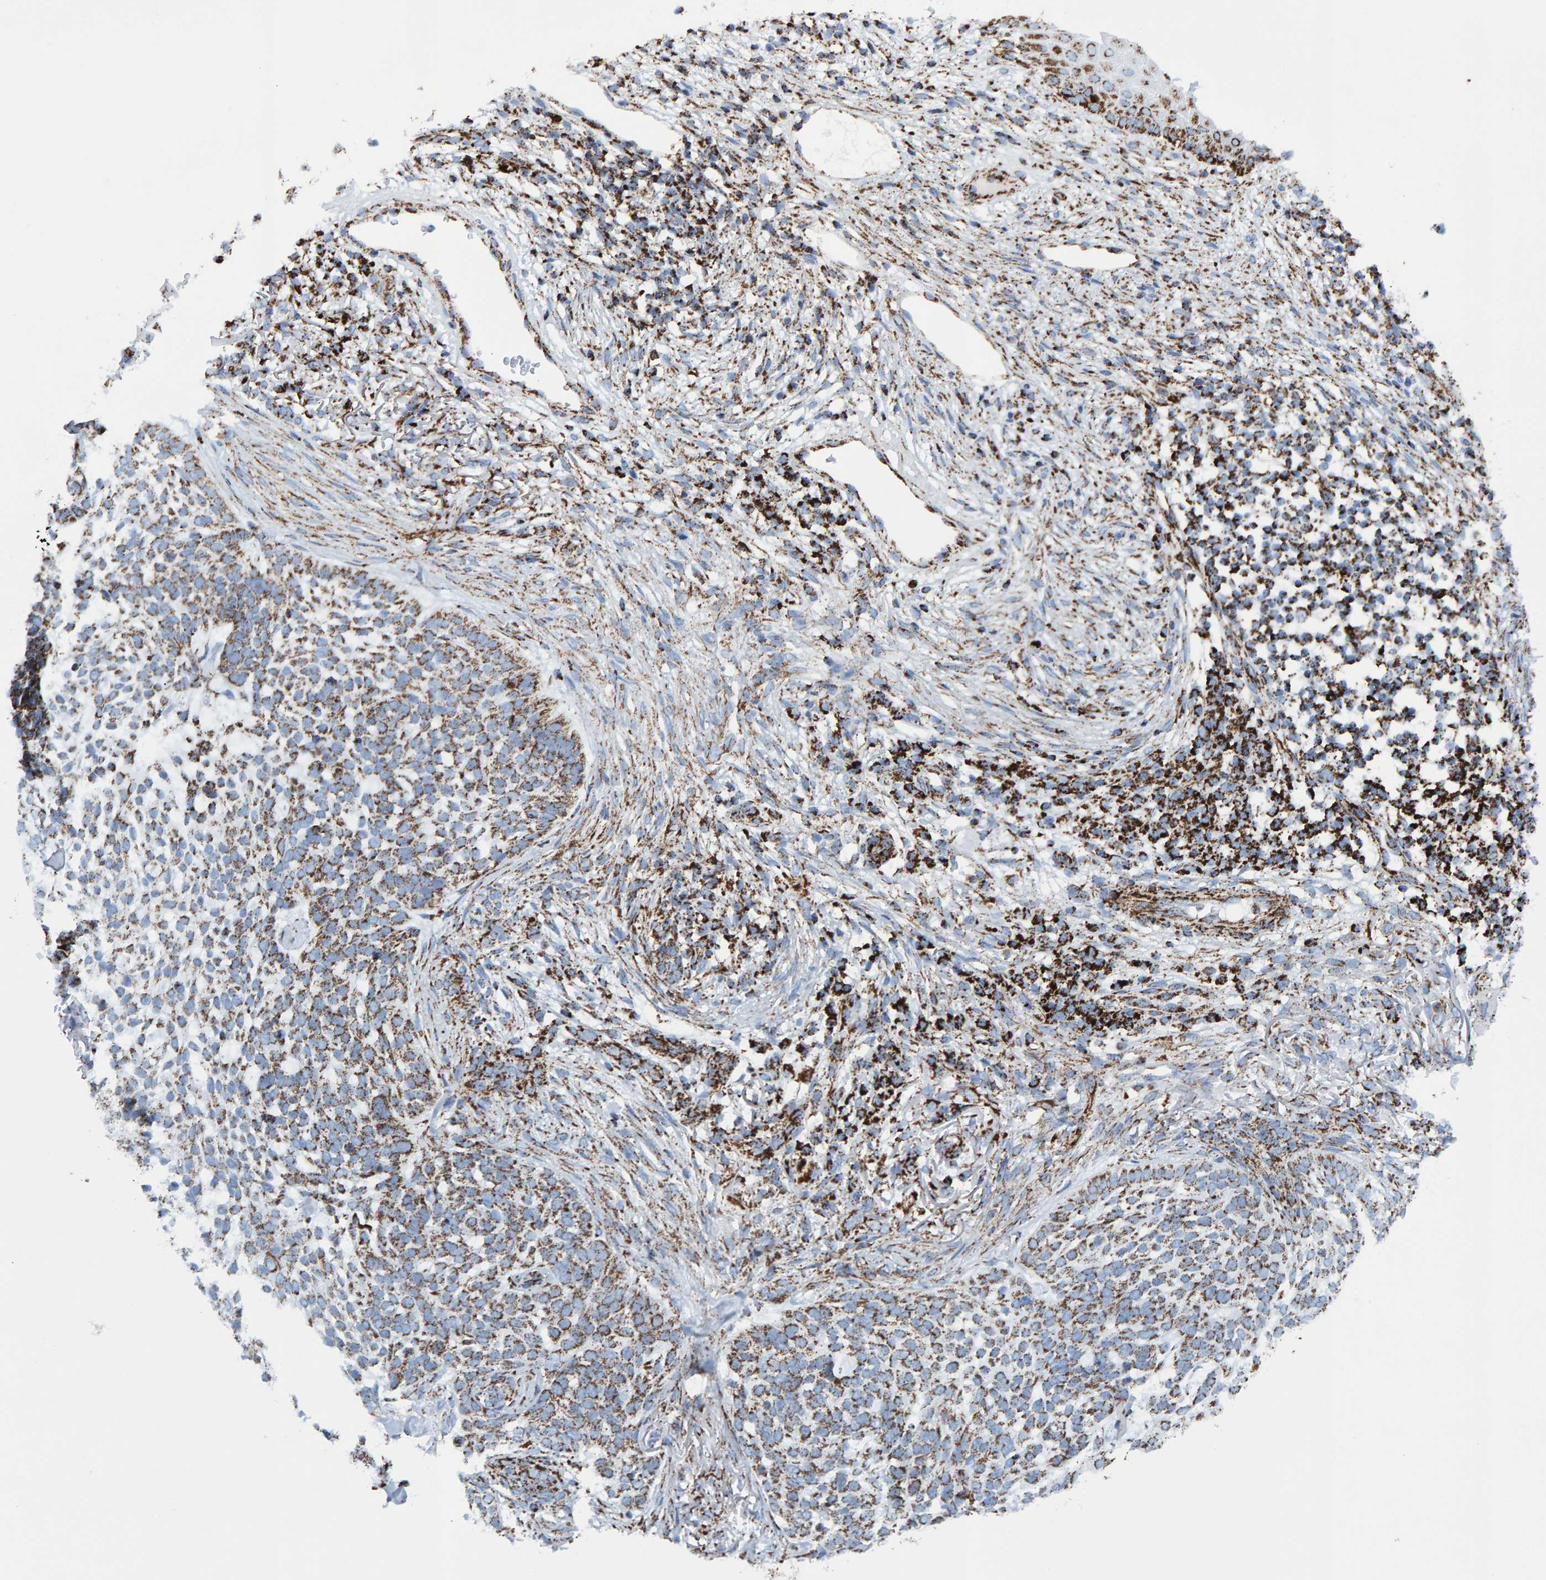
{"staining": {"intensity": "moderate", "quantity": ">75%", "location": "cytoplasmic/membranous"}, "tissue": "skin cancer", "cell_type": "Tumor cells", "image_type": "cancer", "snomed": [{"axis": "morphology", "description": "Basal cell carcinoma"}, {"axis": "topography", "description": "Skin"}], "caption": "Immunohistochemistry (DAB) staining of skin cancer (basal cell carcinoma) reveals moderate cytoplasmic/membranous protein staining in about >75% of tumor cells.", "gene": "ENSG00000262660", "patient": {"sex": "female", "age": 64}}